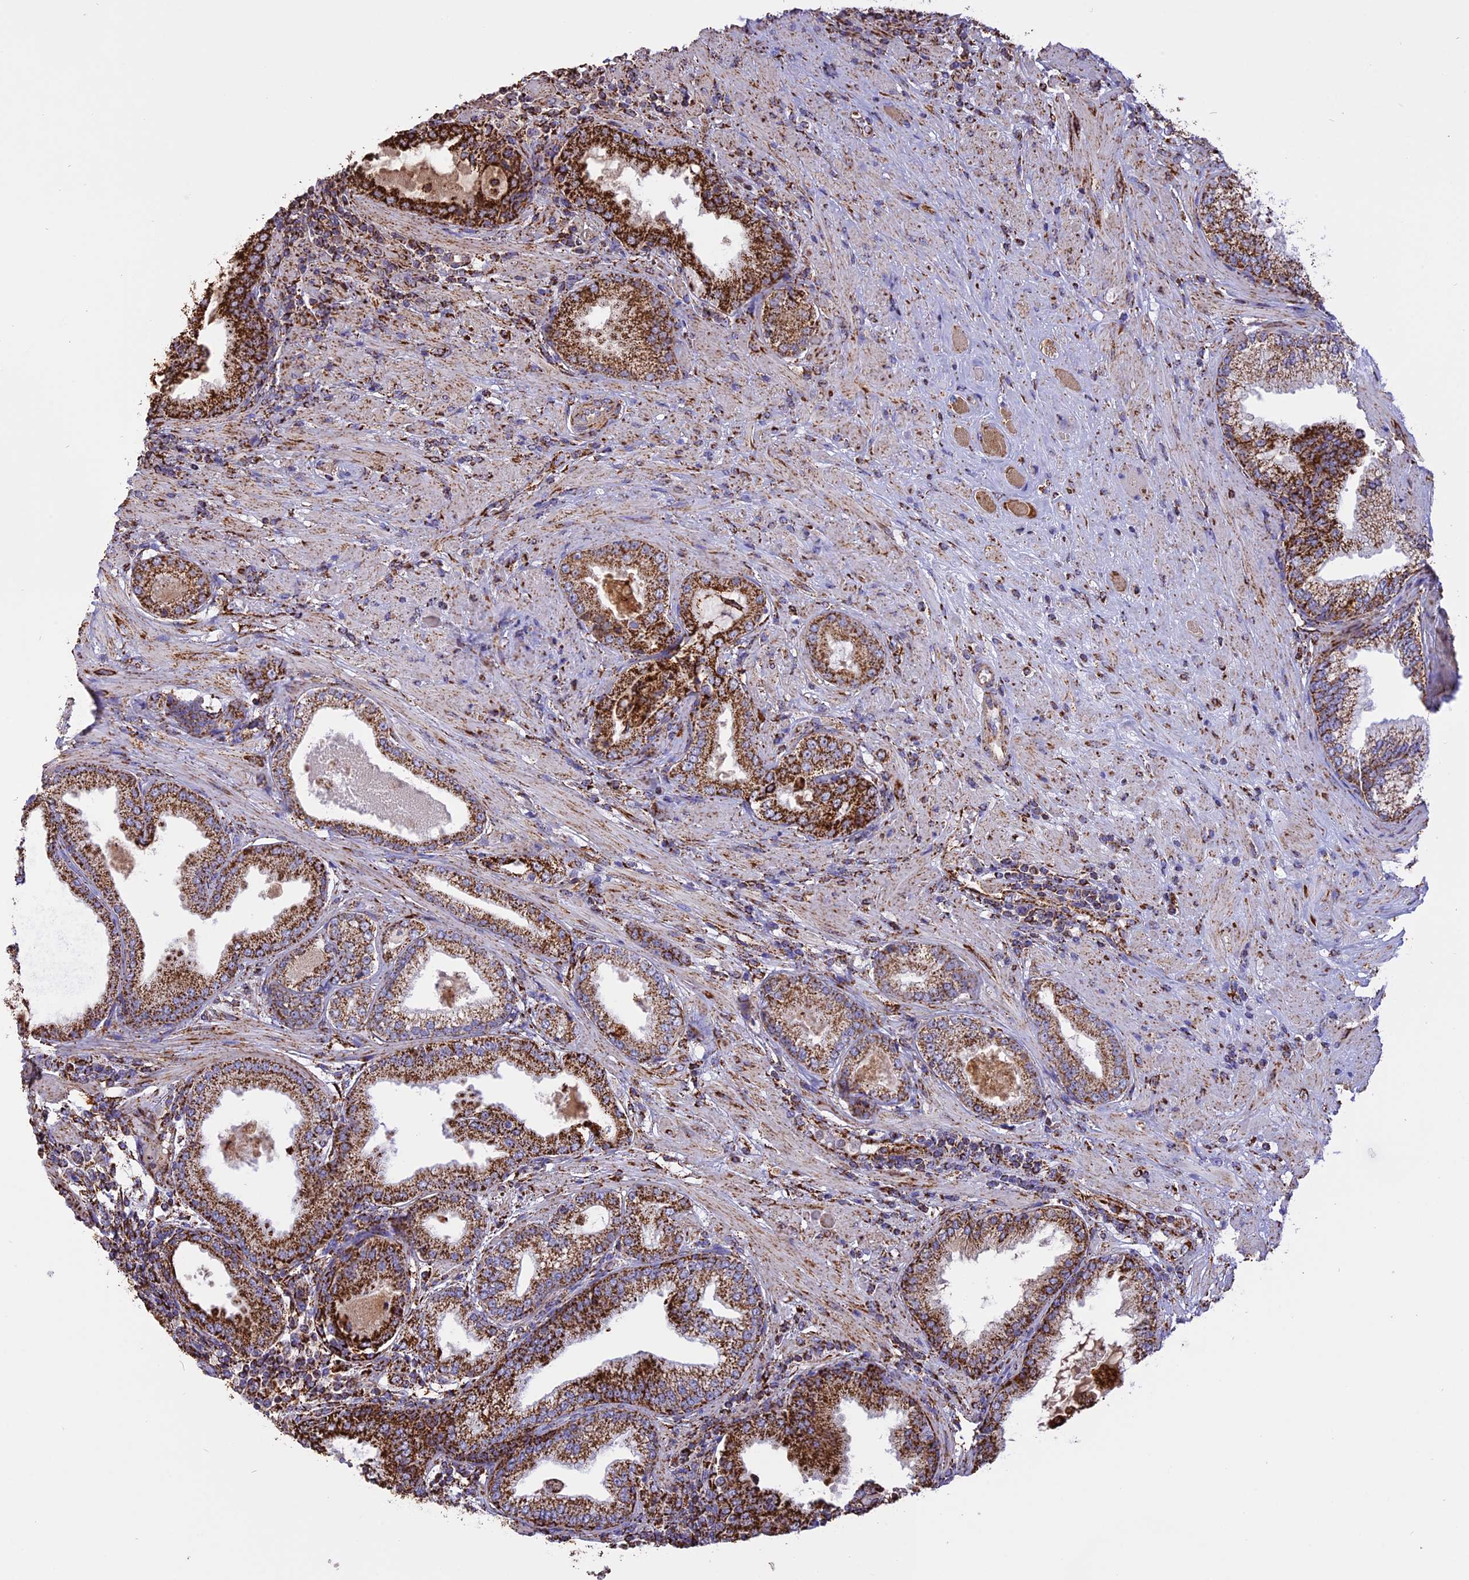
{"staining": {"intensity": "strong", "quantity": ">75%", "location": "cytoplasmic/membranous"}, "tissue": "prostate cancer", "cell_type": "Tumor cells", "image_type": "cancer", "snomed": [{"axis": "morphology", "description": "Adenocarcinoma, High grade"}, {"axis": "topography", "description": "Prostate"}], "caption": "This micrograph exhibits IHC staining of prostate cancer (high-grade adenocarcinoma), with high strong cytoplasmic/membranous expression in about >75% of tumor cells.", "gene": "KCNG1", "patient": {"sex": "male", "age": 71}}